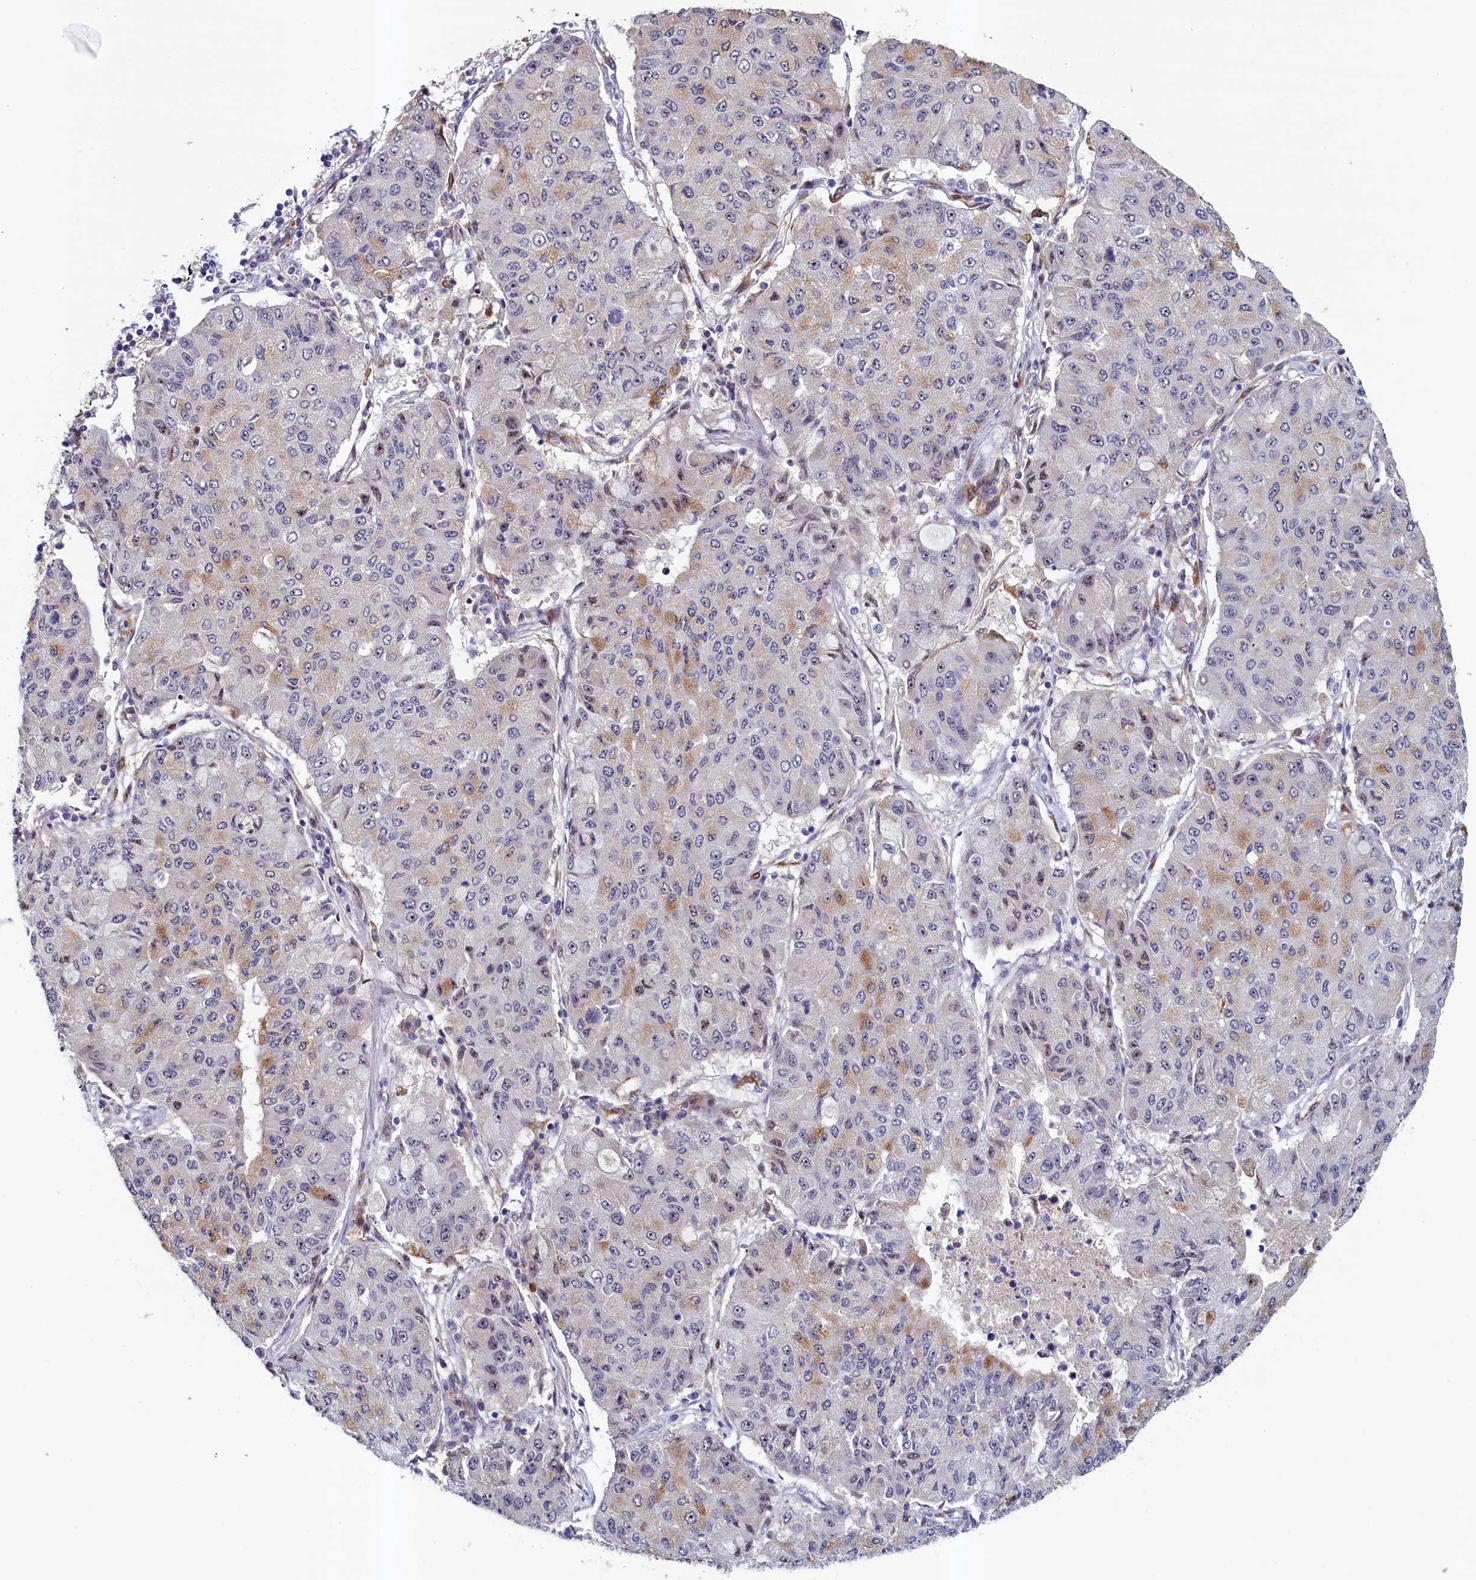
{"staining": {"intensity": "weak", "quantity": "<25%", "location": "cytoplasmic/membranous"}, "tissue": "lung cancer", "cell_type": "Tumor cells", "image_type": "cancer", "snomed": [{"axis": "morphology", "description": "Squamous cell carcinoma, NOS"}, {"axis": "topography", "description": "Lung"}], "caption": "A micrograph of squamous cell carcinoma (lung) stained for a protein shows no brown staining in tumor cells. (Stains: DAB (3,3'-diaminobenzidine) immunohistochemistry with hematoxylin counter stain, Microscopy: brightfield microscopy at high magnification).", "gene": "PACSIN3", "patient": {"sex": "male", "age": 74}}